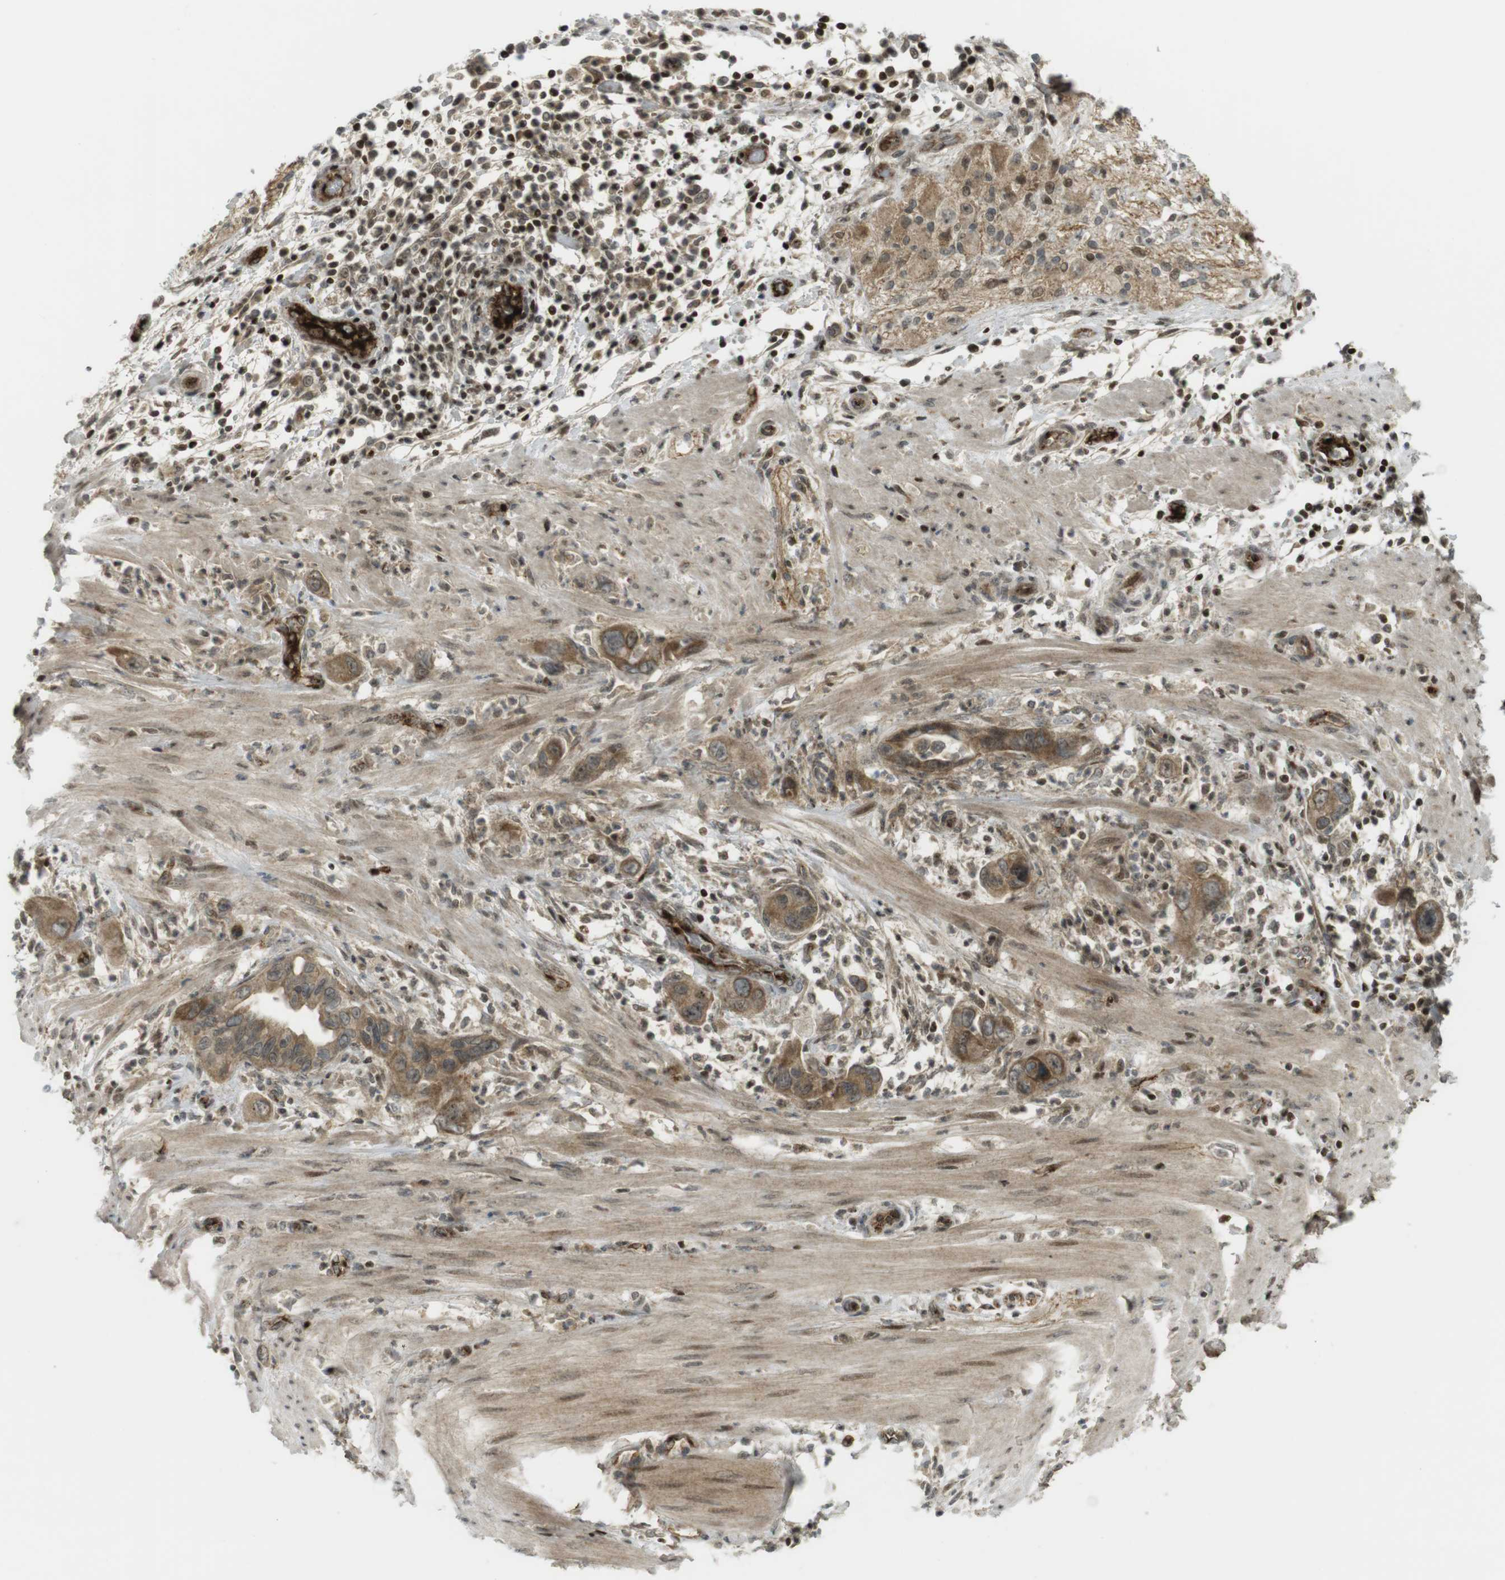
{"staining": {"intensity": "moderate", "quantity": ">75%", "location": "cytoplasmic/membranous,nuclear"}, "tissue": "pancreatic cancer", "cell_type": "Tumor cells", "image_type": "cancer", "snomed": [{"axis": "morphology", "description": "Adenocarcinoma, NOS"}, {"axis": "topography", "description": "Pancreas"}], "caption": "Tumor cells demonstrate medium levels of moderate cytoplasmic/membranous and nuclear positivity in about >75% of cells in pancreatic cancer. The staining was performed using DAB (3,3'-diaminobenzidine) to visualize the protein expression in brown, while the nuclei were stained in blue with hematoxylin (Magnification: 20x).", "gene": "PPP1R13B", "patient": {"sex": "female", "age": 71}}